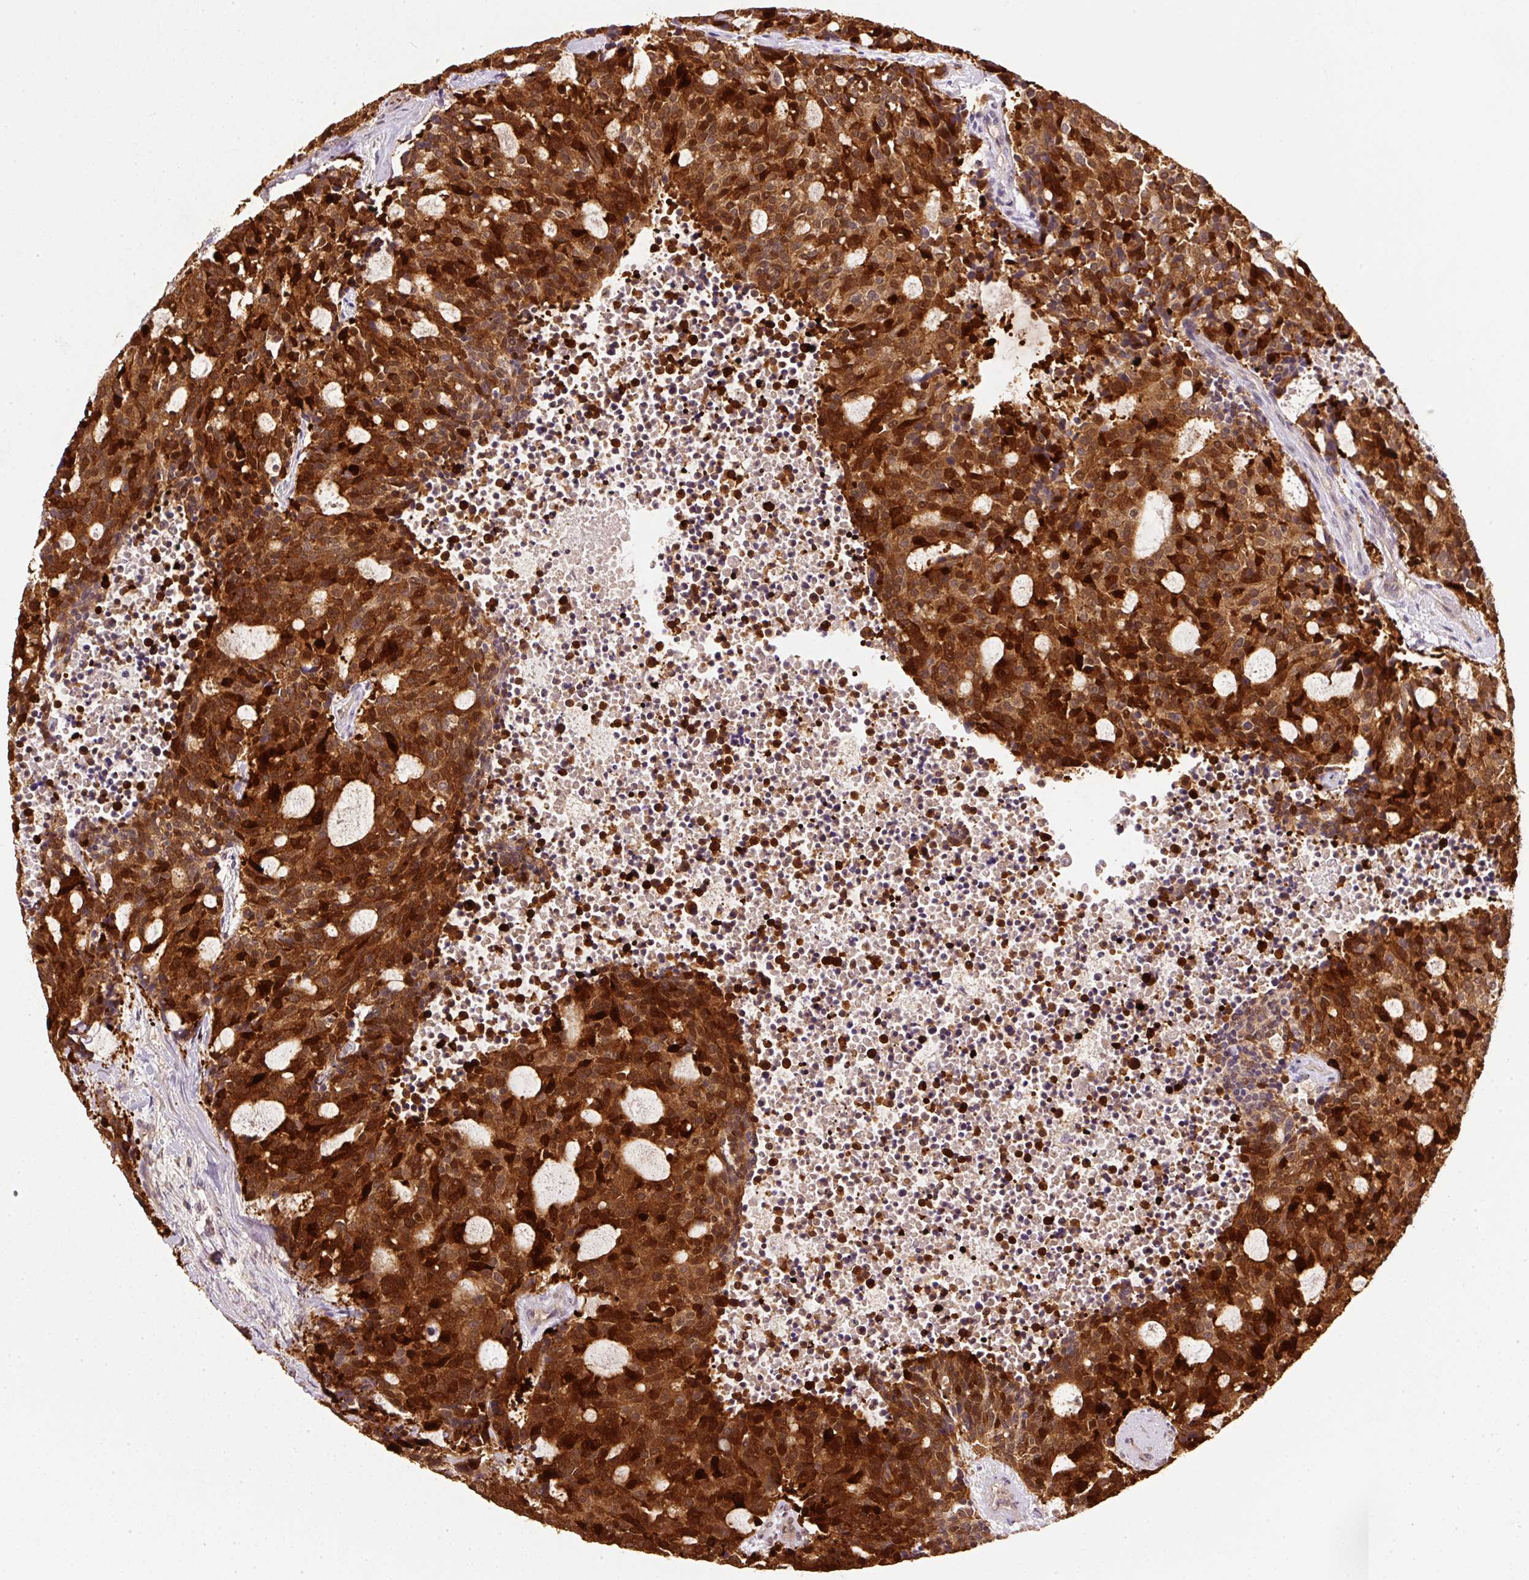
{"staining": {"intensity": "strong", "quantity": ">75%", "location": "cytoplasmic/membranous,nuclear"}, "tissue": "carcinoid", "cell_type": "Tumor cells", "image_type": "cancer", "snomed": [{"axis": "morphology", "description": "Carcinoid, malignant, NOS"}, {"axis": "topography", "description": "Pancreas"}], "caption": "Human carcinoid (malignant) stained with a protein marker displays strong staining in tumor cells.", "gene": "HERC2", "patient": {"sex": "female", "age": 54}}